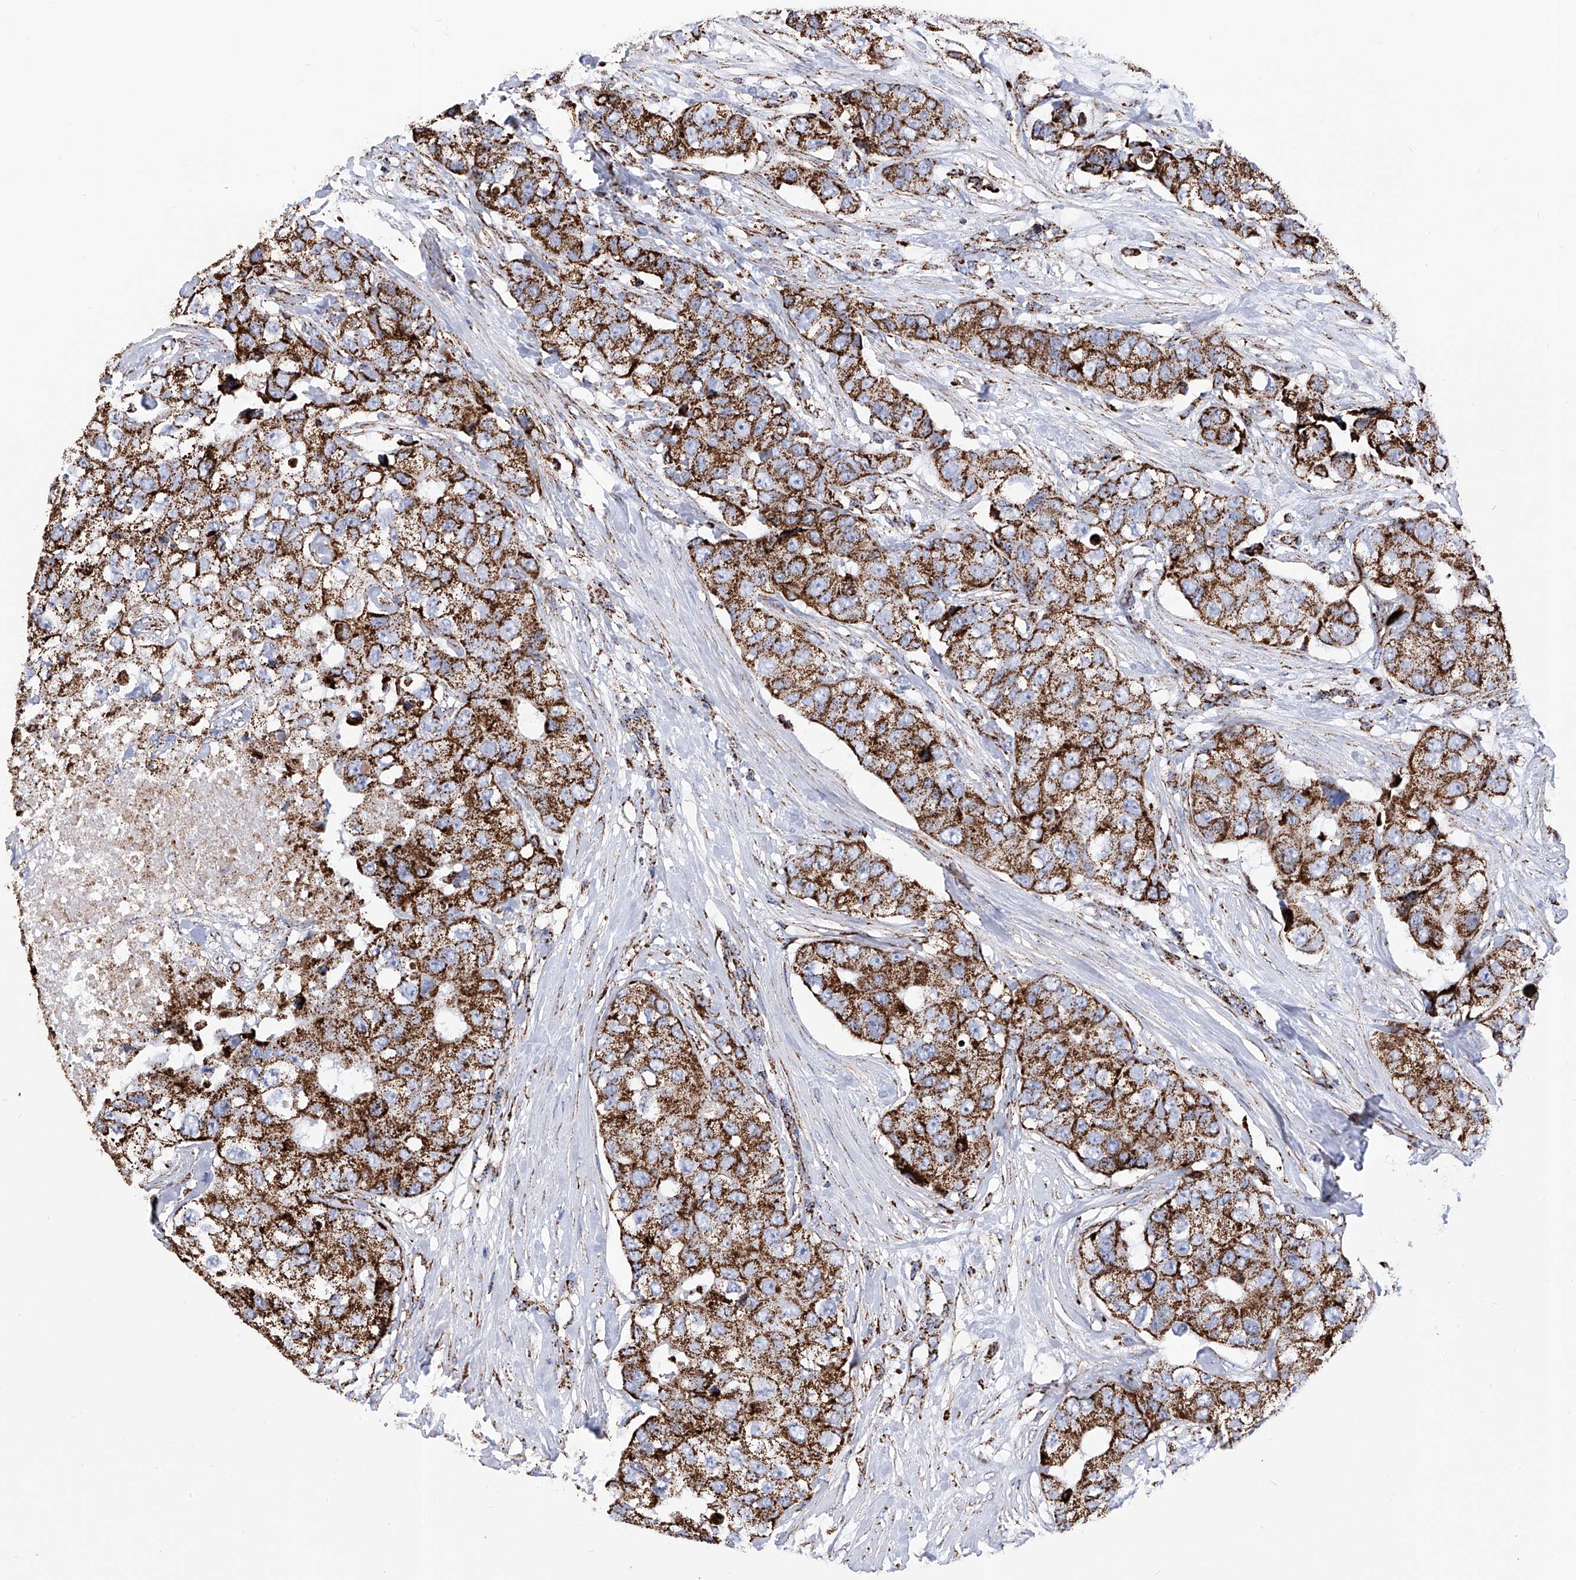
{"staining": {"intensity": "strong", "quantity": ">75%", "location": "cytoplasmic/membranous"}, "tissue": "breast cancer", "cell_type": "Tumor cells", "image_type": "cancer", "snomed": [{"axis": "morphology", "description": "Duct carcinoma"}, {"axis": "topography", "description": "Breast"}], "caption": "The photomicrograph exhibits immunohistochemical staining of invasive ductal carcinoma (breast). There is strong cytoplasmic/membranous positivity is appreciated in approximately >75% of tumor cells.", "gene": "ATP5PF", "patient": {"sex": "female", "age": 62}}